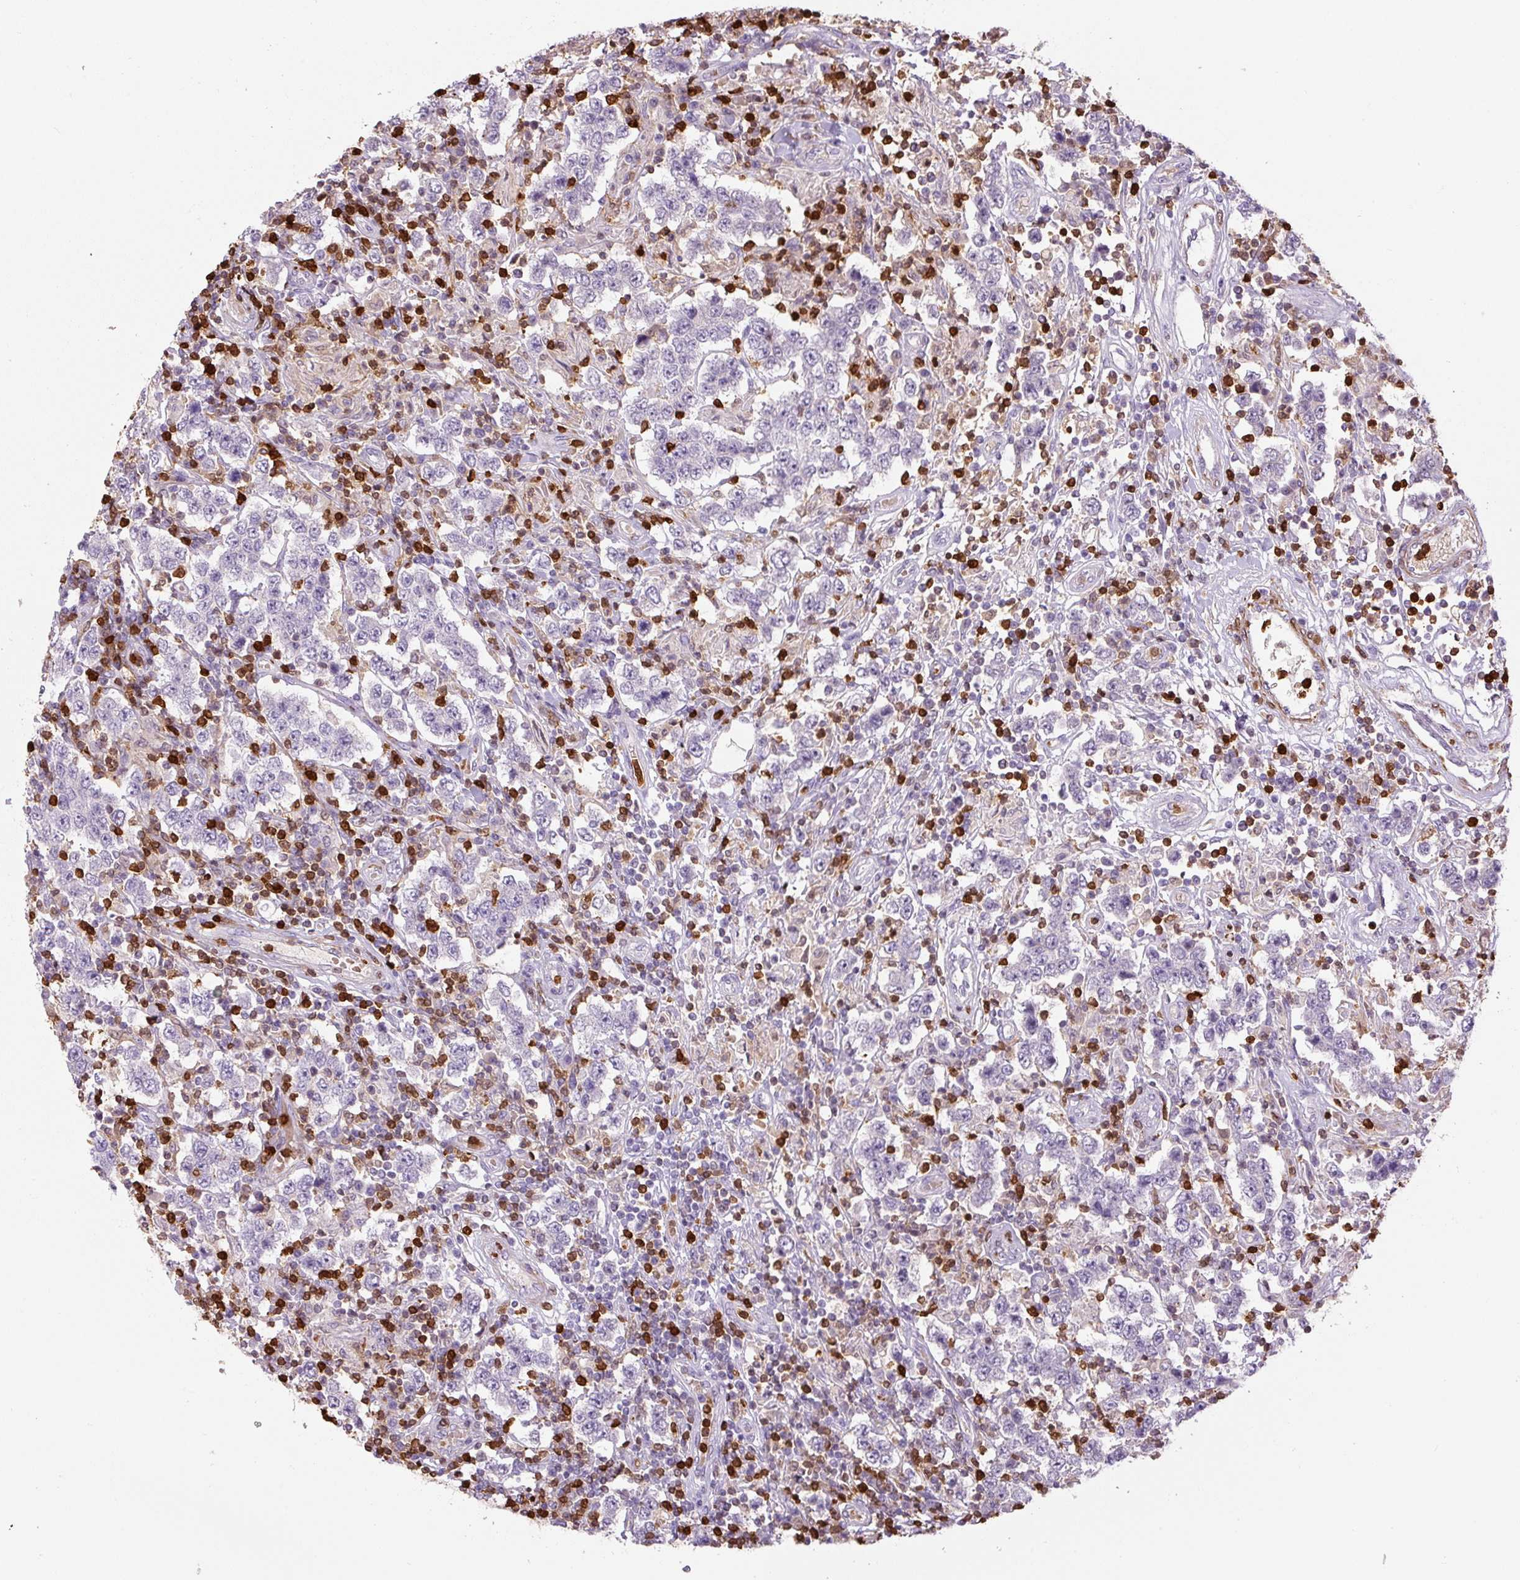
{"staining": {"intensity": "negative", "quantity": "none", "location": "none"}, "tissue": "testis cancer", "cell_type": "Tumor cells", "image_type": "cancer", "snomed": [{"axis": "morphology", "description": "Normal tissue, NOS"}, {"axis": "morphology", "description": "Urothelial carcinoma, High grade"}, {"axis": "morphology", "description": "Seminoma, NOS"}, {"axis": "morphology", "description": "Carcinoma, Embryonal, NOS"}, {"axis": "topography", "description": "Urinary bladder"}, {"axis": "topography", "description": "Testis"}], "caption": "Immunohistochemistry (IHC) image of high-grade urothelial carcinoma (testis) stained for a protein (brown), which reveals no positivity in tumor cells.", "gene": "S100A4", "patient": {"sex": "male", "age": 41}}